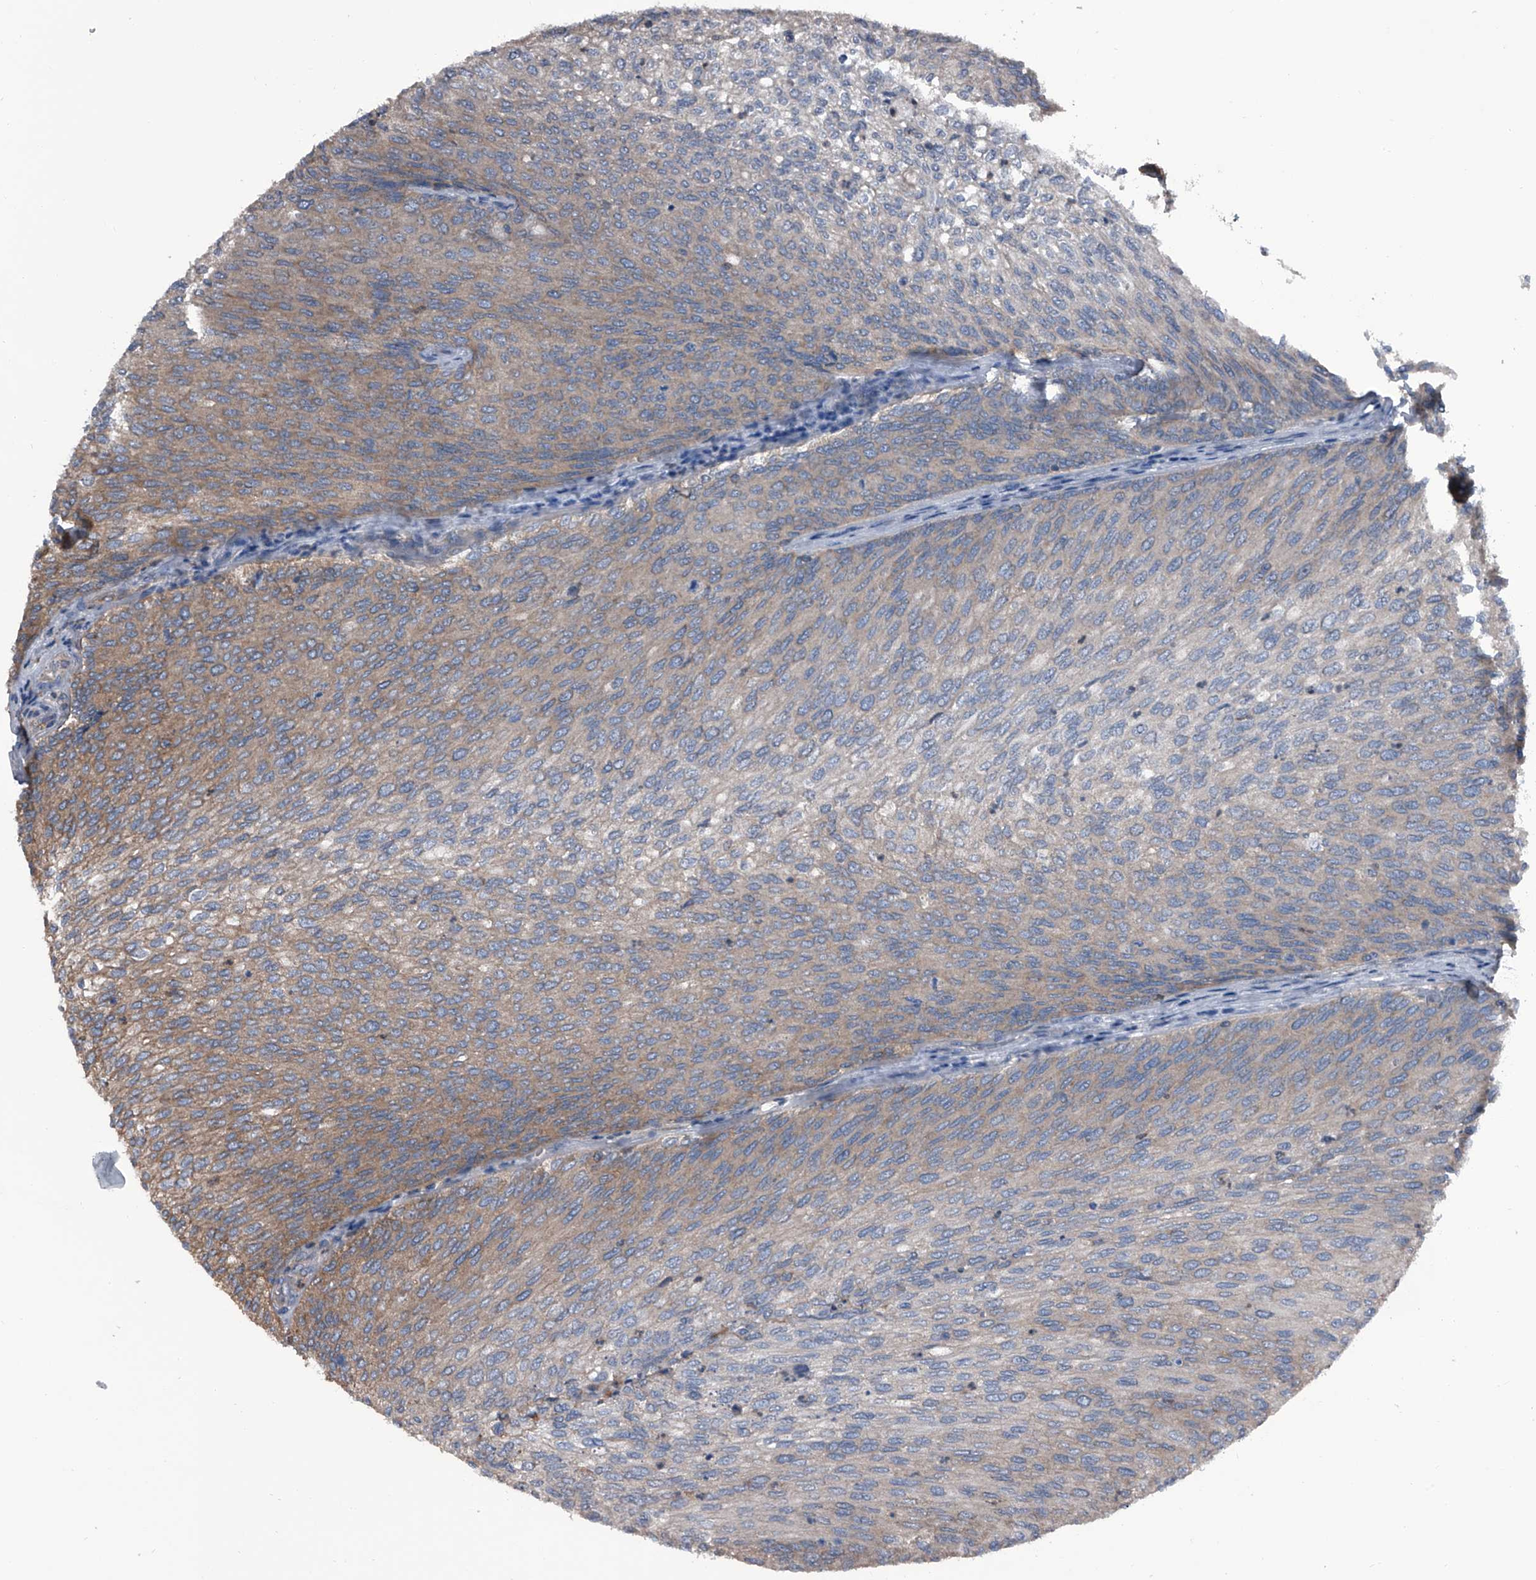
{"staining": {"intensity": "moderate", "quantity": "25%-75%", "location": "cytoplasmic/membranous"}, "tissue": "urothelial cancer", "cell_type": "Tumor cells", "image_type": "cancer", "snomed": [{"axis": "morphology", "description": "Urothelial carcinoma, Low grade"}, {"axis": "topography", "description": "Urinary bladder"}], "caption": "IHC histopathology image of urothelial cancer stained for a protein (brown), which demonstrates medium levels of moderate cytoplasmic/membranous positivity in about 25%-75% of tumor cells.", "gene": "PIP5K1A", "patient": {"sex": "female", "age": 79}}